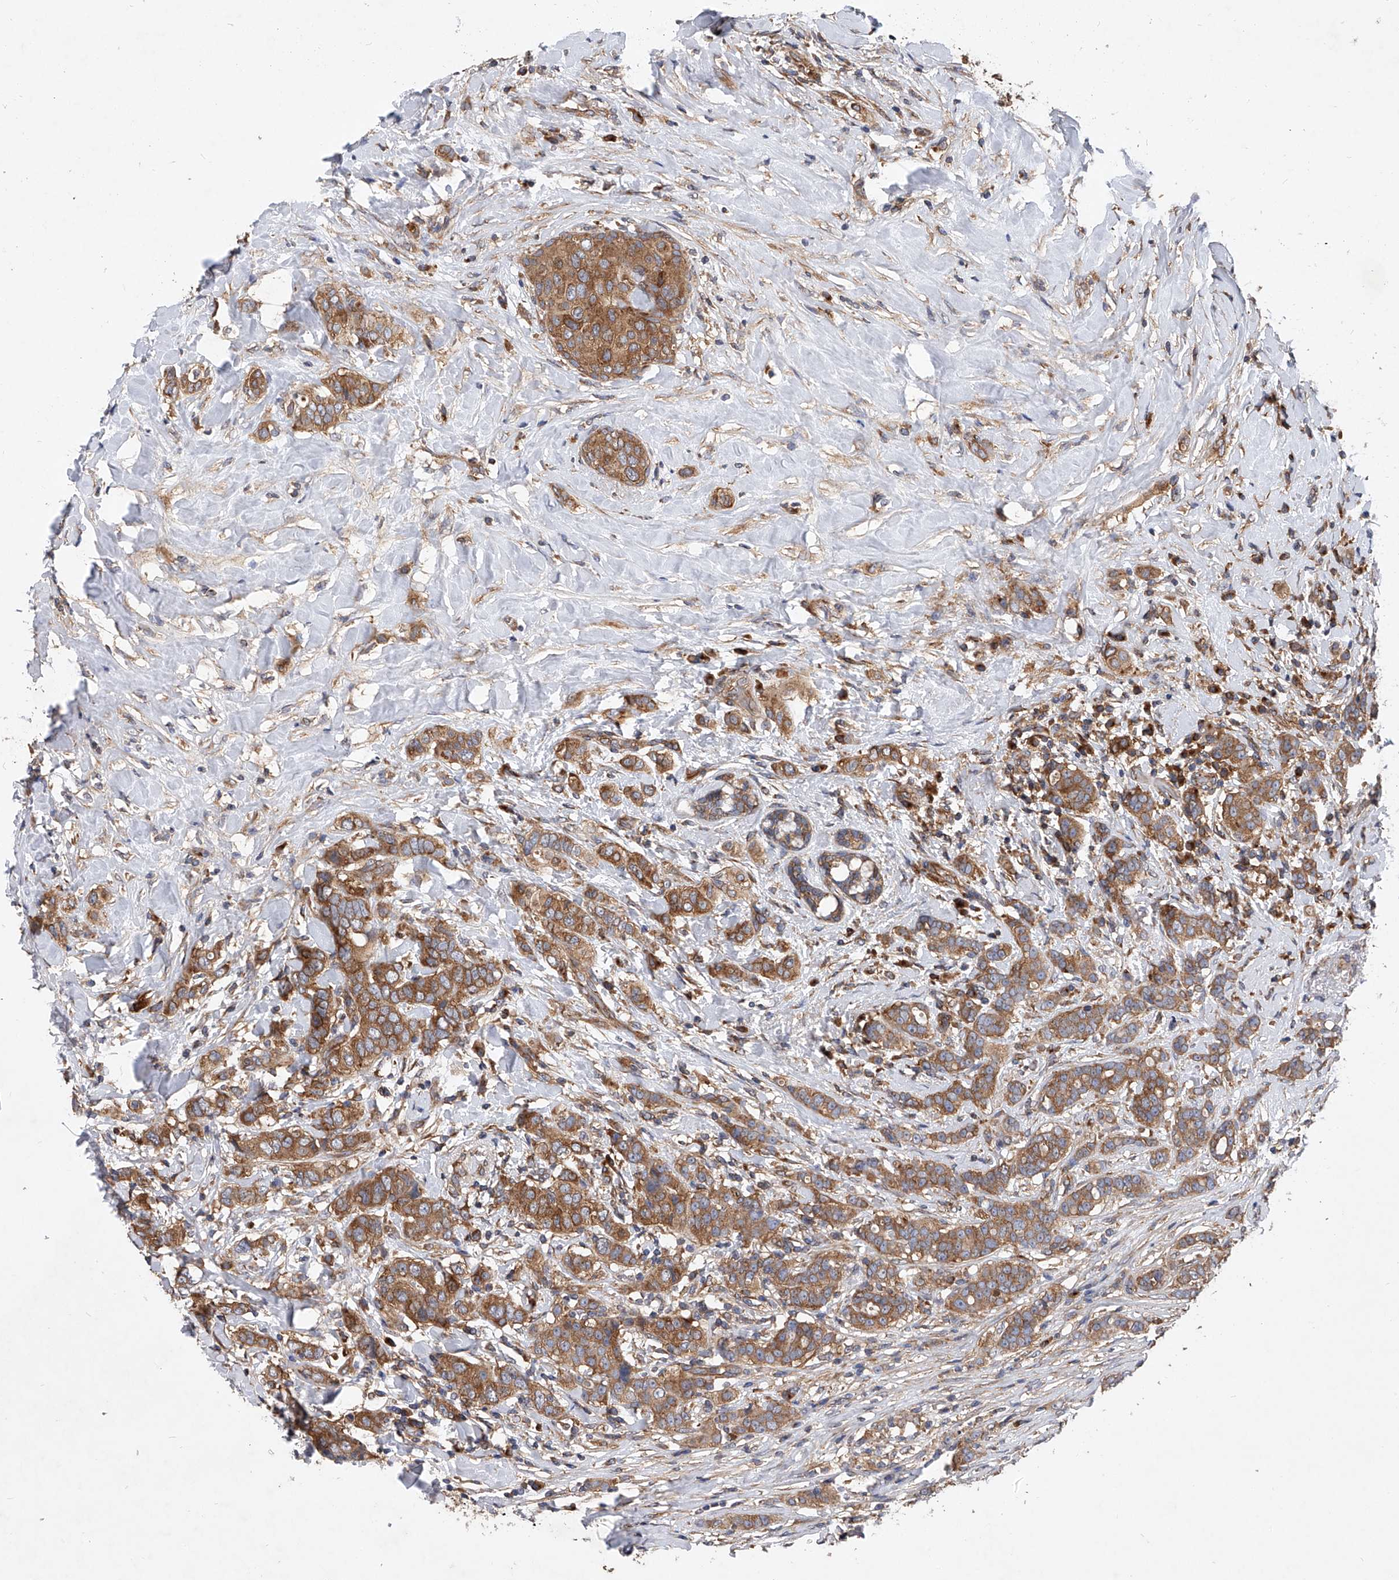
{"staining": {"intensity": "moderate", "quantity": ">75%", "location": "cytoplasmic/membranous"}, "tissue": "breast cancer", "cell_type": "Tumor cells", "image_type": "cancer", "snomed": [{"axis": "morphology", "description": "Lobular carcinoma"}, {"axis": "topography", "description": "Breast"}], "caption": "A brown stain labels moderate cytoplasmic/membranous expression of a protein in breast cancer (lobular carcinoma) tumor cells. (DAB IHC with brightfield microscopy, high magnification).", "gene": "CFAP410", "patient": {"sex": "female", "age": 51}}